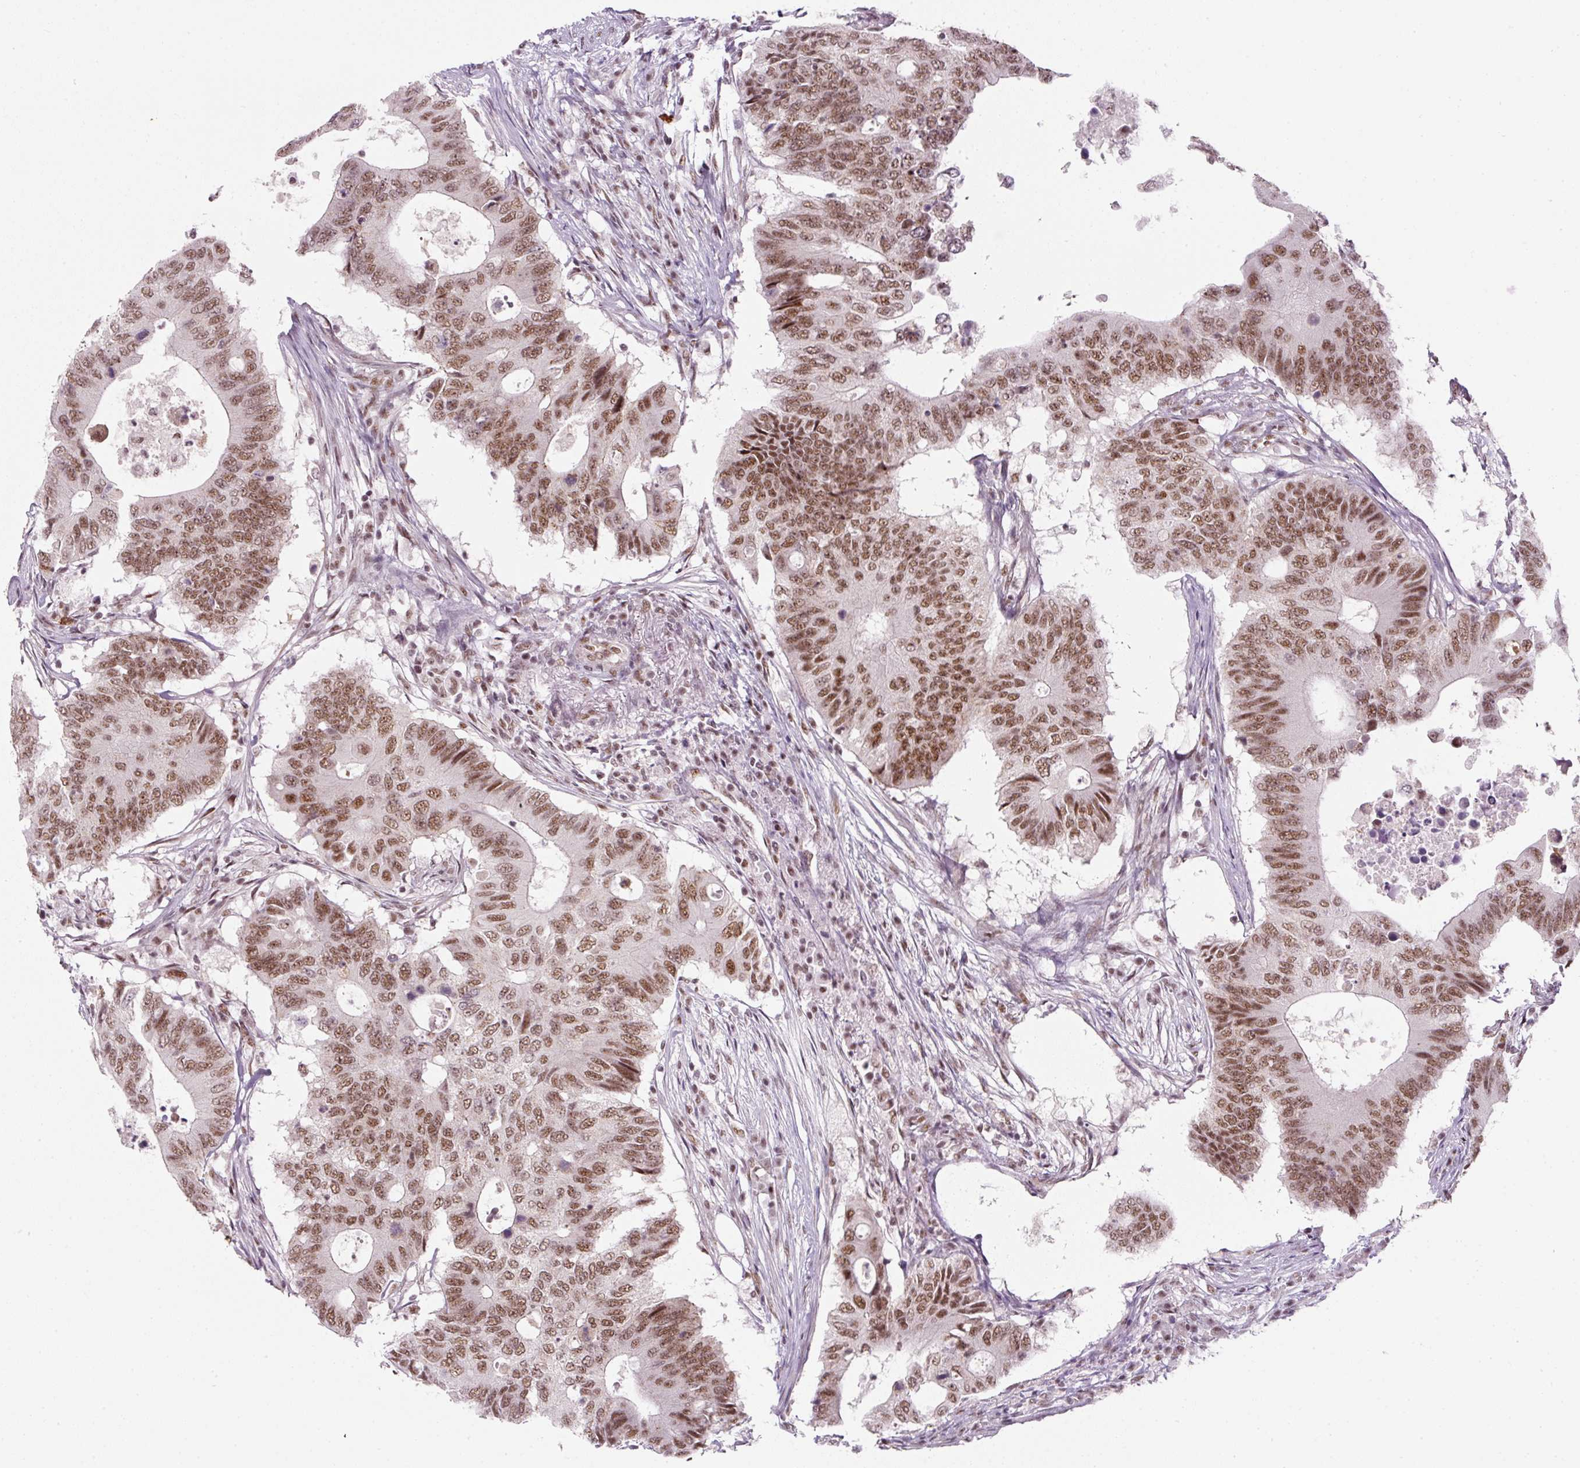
{"staining": {"intensity": "moderate", "quantity": ">75%", "location": "nuclear"}, "tissue": "colorectal cancer", "cell_type": "Tumor cells", "image_type": "cancer", "snomed": [{"axis": "morphology", "description": "Adenocarcinoma, NOS"}, {"axis": "topography", "description": "Colon"}], "caption": "Colorectal adenocarcinoma tissue shows moderate nuclear positivity in approximately >75% of tumor cells", "gene": "U2AF2", "patient": {"sex": "male", "age": 71}}